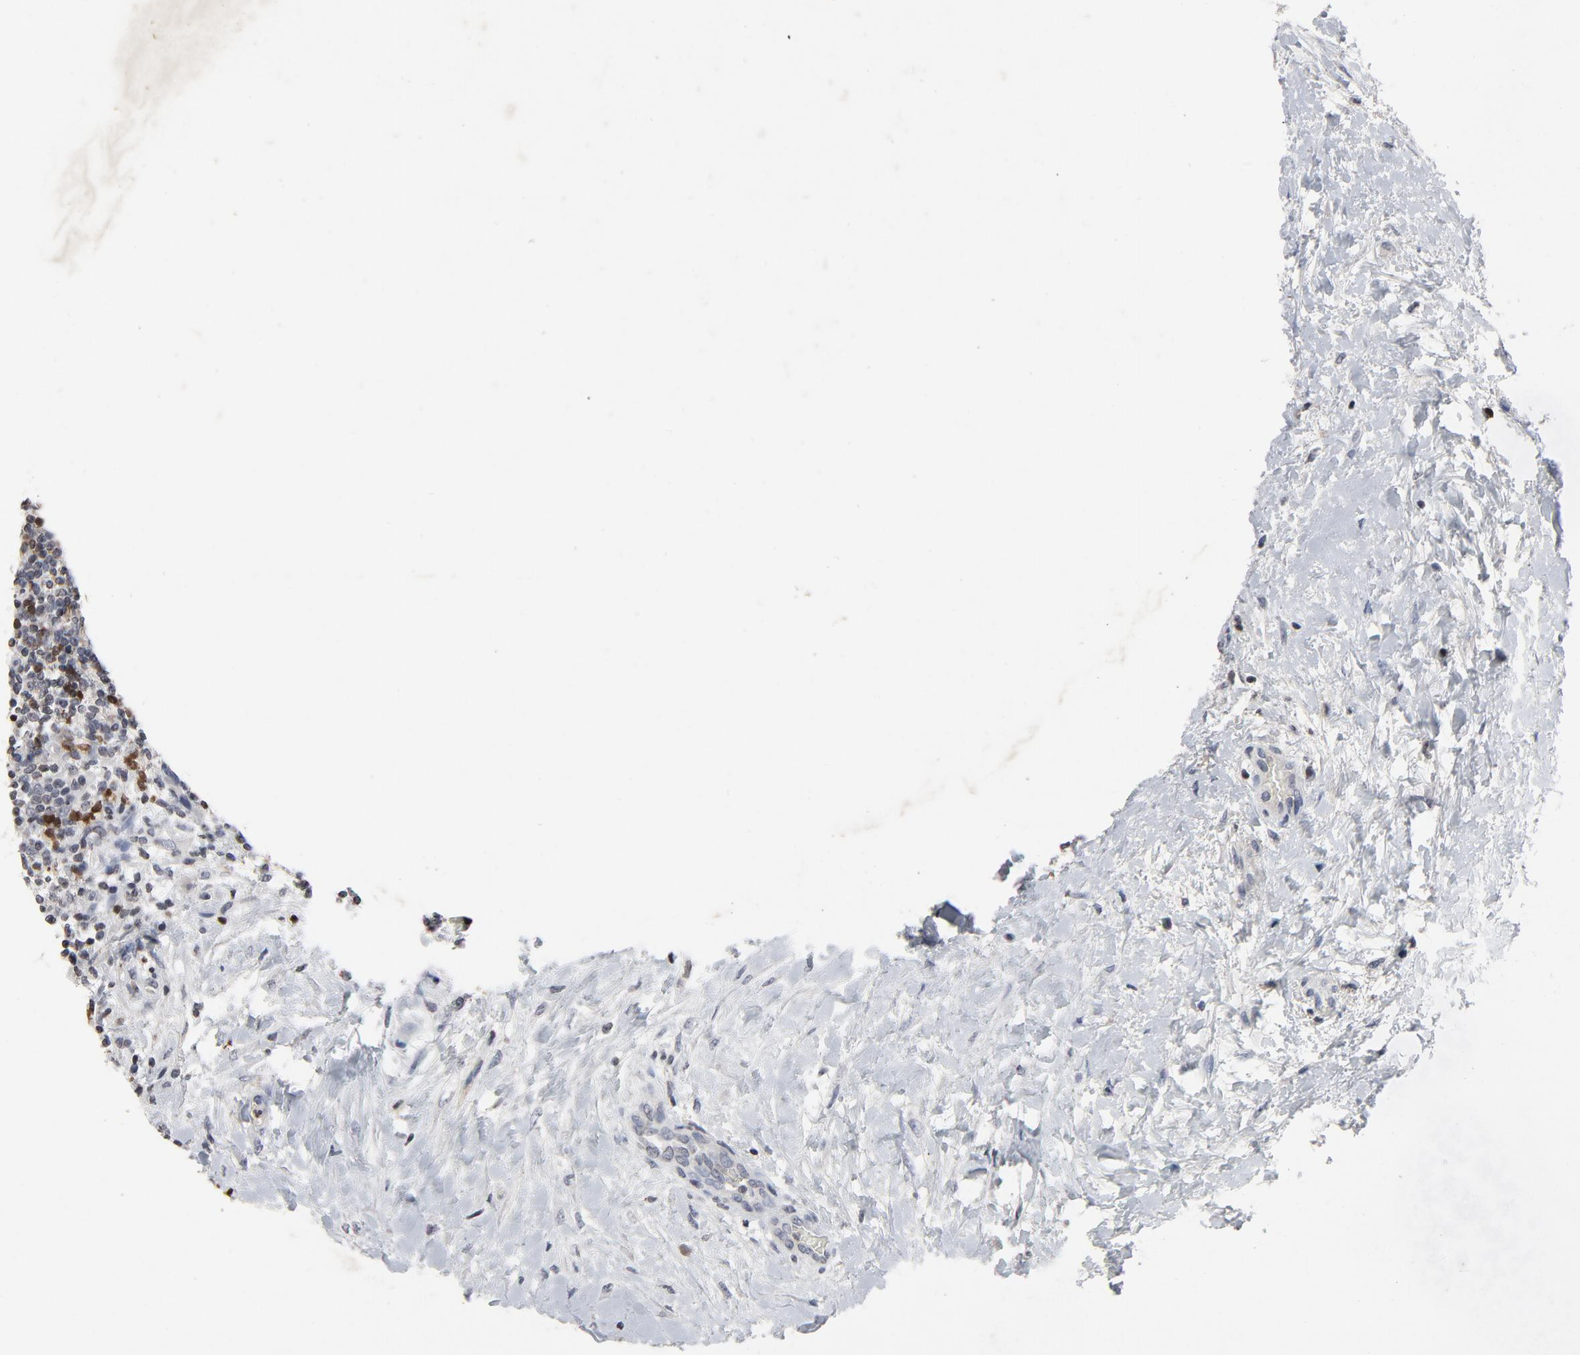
{"staining": {"intensity": "negative", "quantity": "none", "location": "none"}, "tissue": "lymphoma", "cell_type": "Tumor cells", "image_type": "cancer", "snomed": [{"axis": "morphology", "description": "Malignant lymphoma, non-Hodgkin's type, Low grade"}, {"axis": "topography", "description": "Lymph node"}], "caption": "IHC micrograph of neoplastic tissue: human lymphoma stained with DAB exhibits no significant protein positivity in tumor cells.", "gene": "TCL1A", "patient": {"sex": "female", "age": 76}}